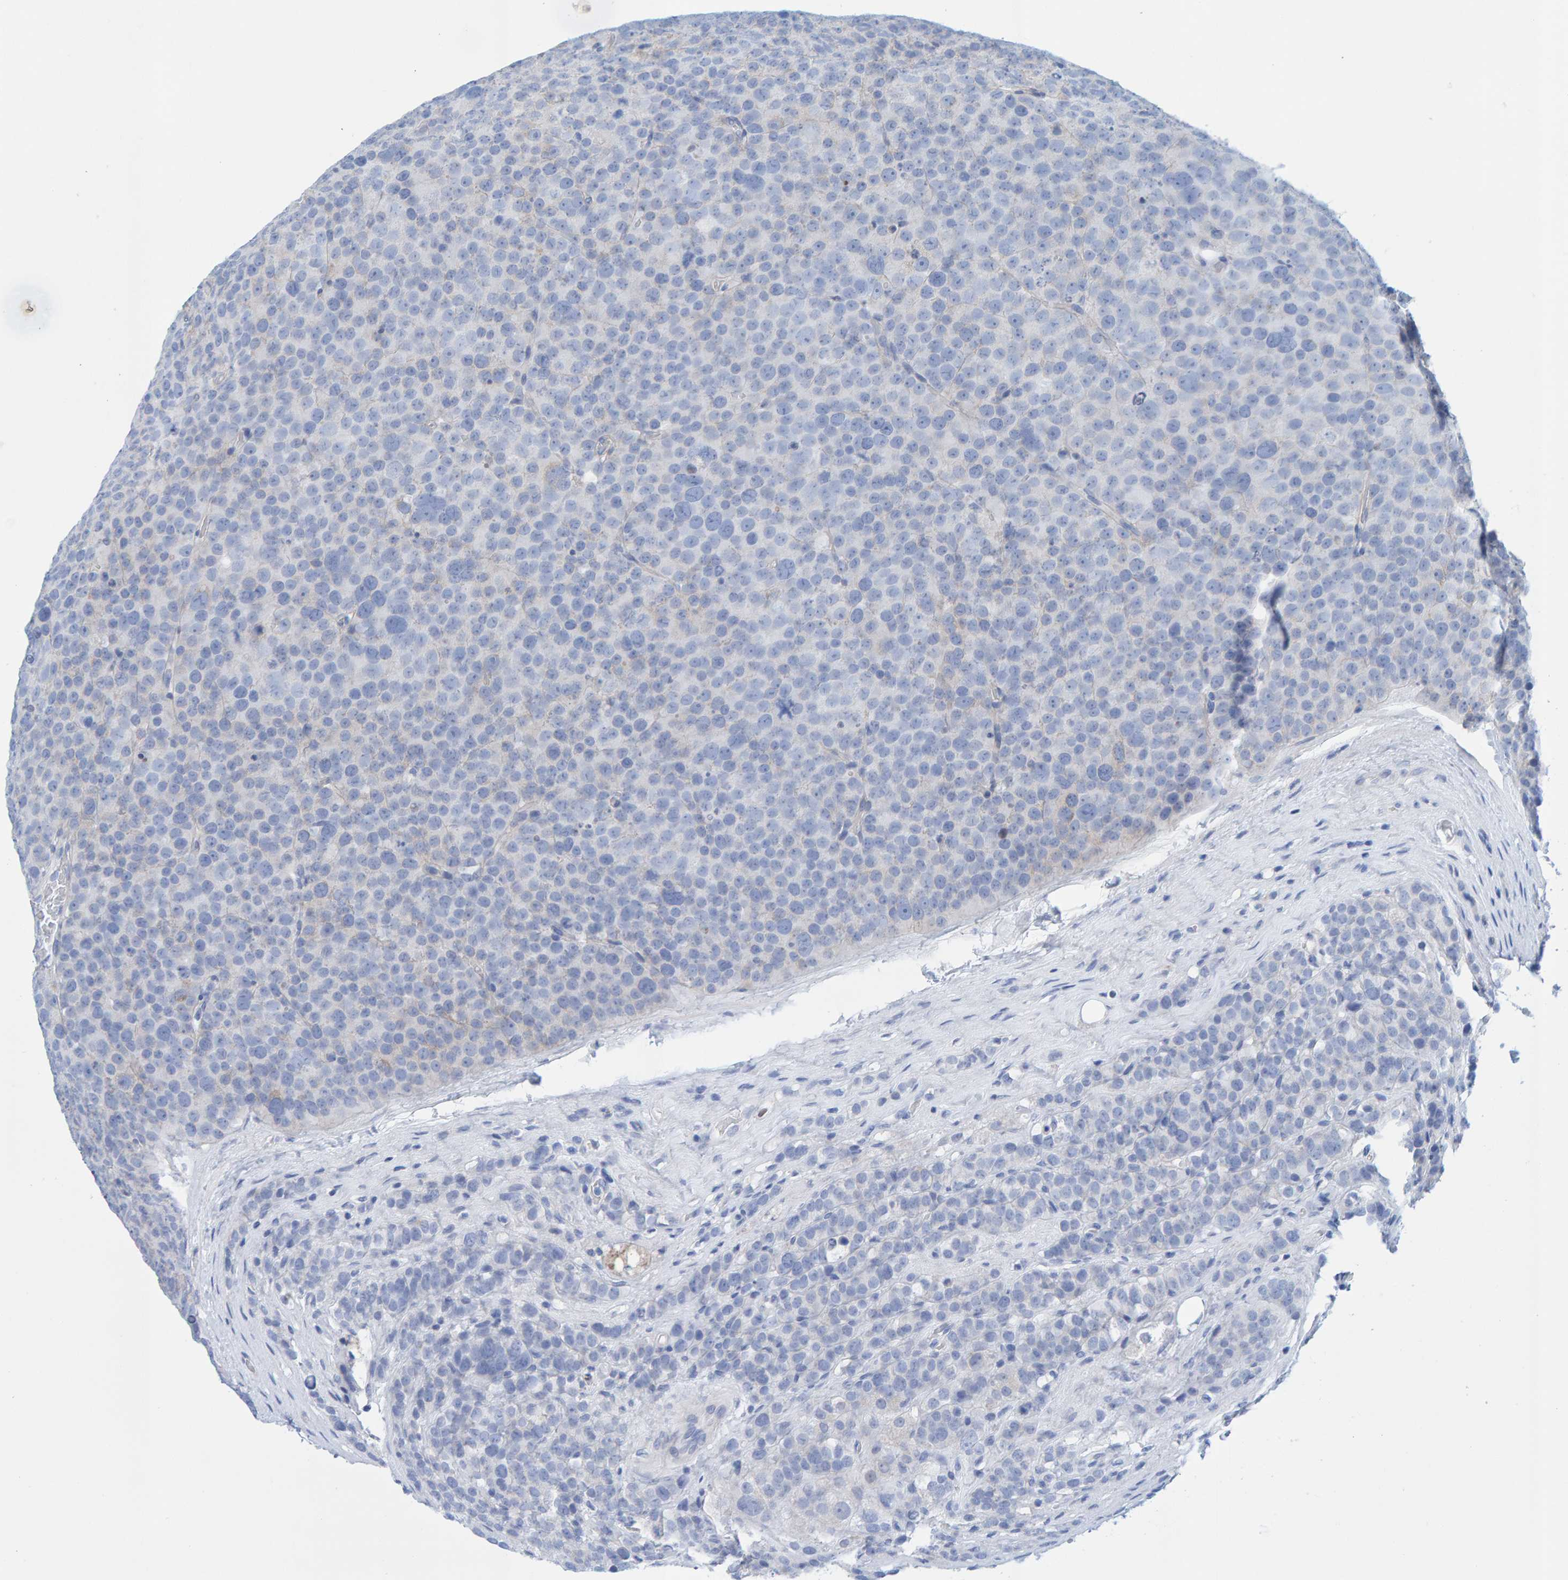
{"staining": {"intensity": "negative", "quantity": "none", "location": "none"}, "tissue": "testis cancer", "cell_type": "Tumor cells", "image_type": "cancer", "snomed": [{"axis": "morphology", "description": "Seminoma, NOS"}, {"axis": "topography", "description": "Testis"}], "caption": "The image shows no significant positivity in tumor cells of testis cancer.", "gene": "JAKMIP3", "patient": {"sex": "male", "age": 71}}